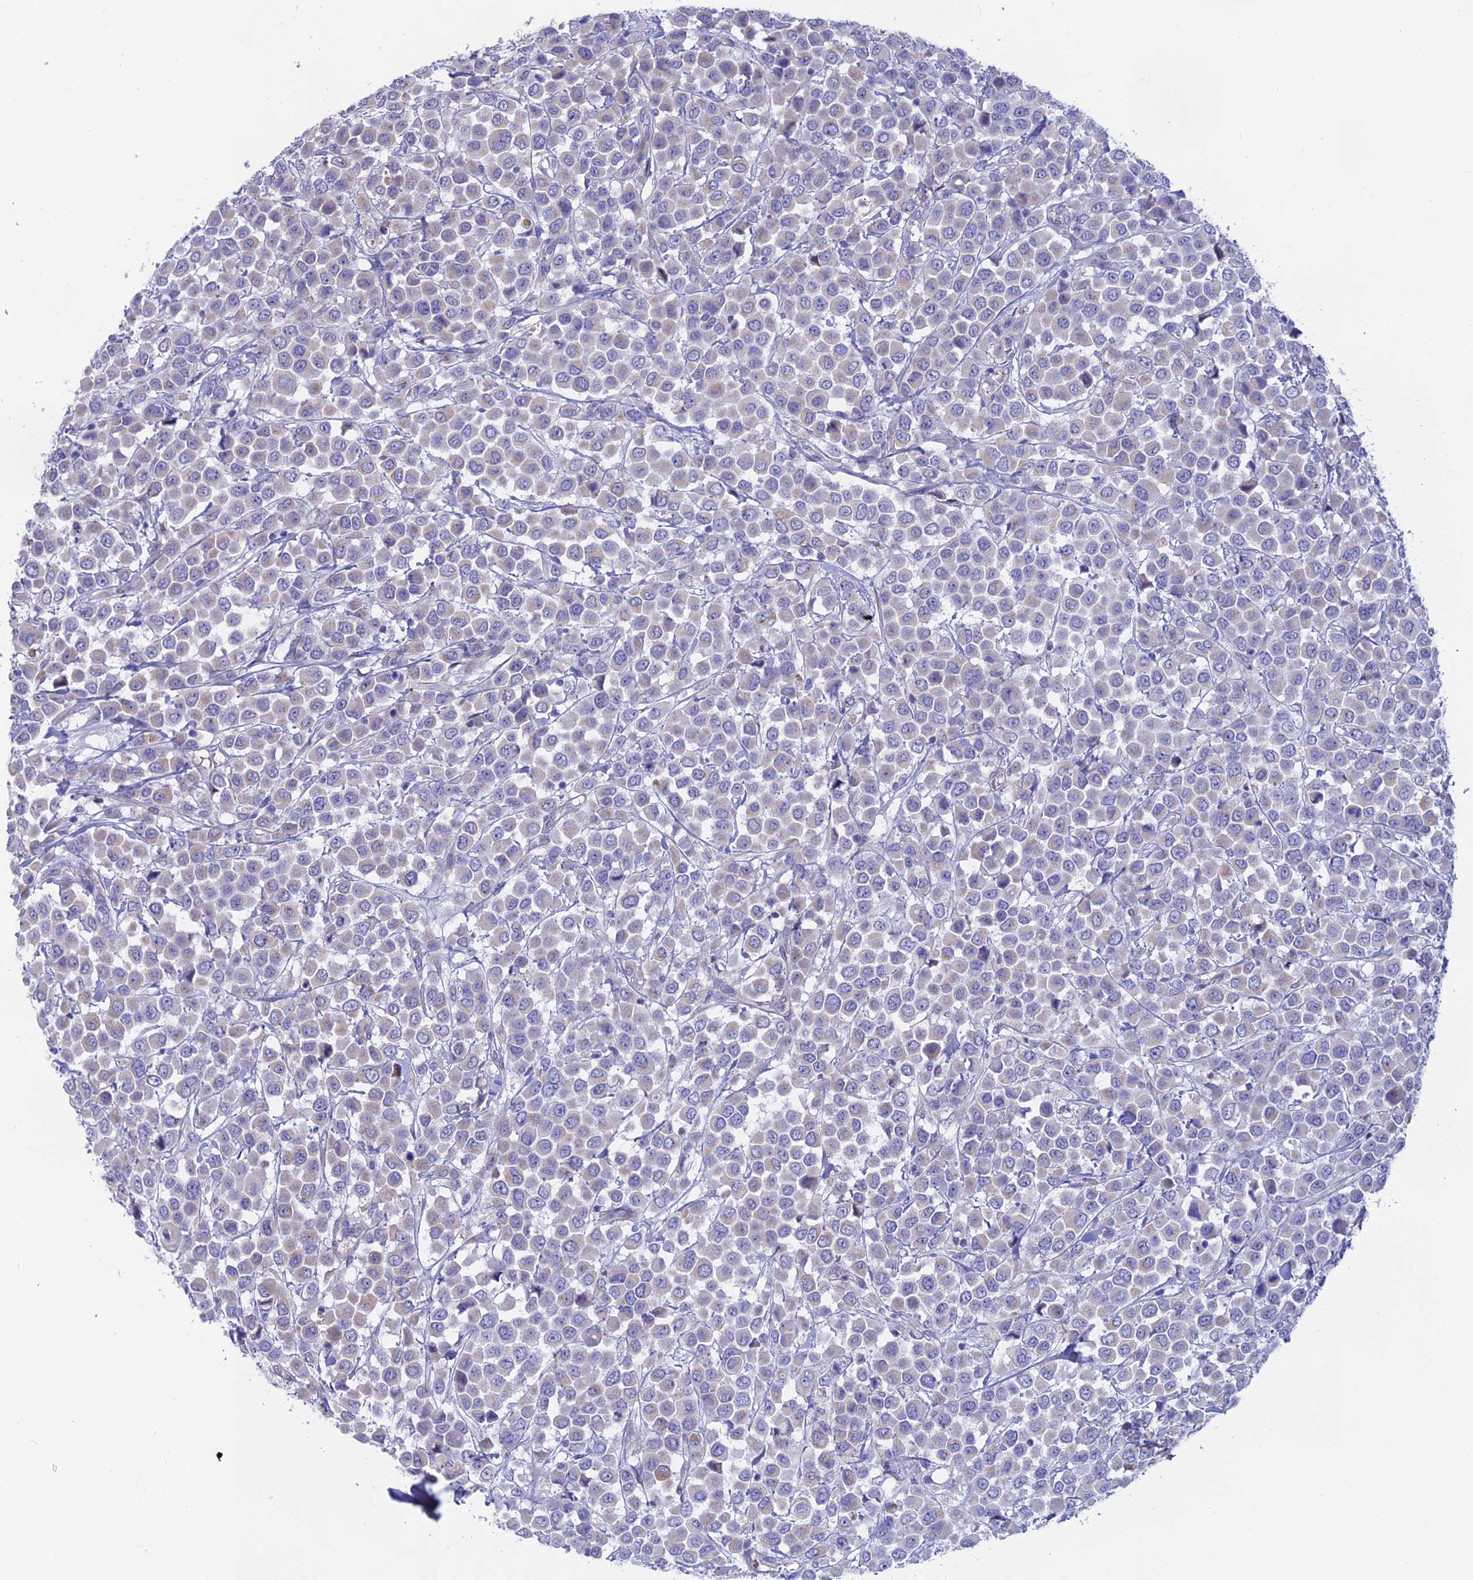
{"staining": {"intensity": "negative", "quantity": "none", "location": "none"}, "tissue": "breast cancer", "cell_type": "Tumor cells", "image_type": "cancer", "snomed": [{"axis": "morphology", "description": "Duct carcinoma"}, {"axis": "topography", "description": "Breast"}], "caption": "Immunohistochemistry of breast cancer (infiltrating ductal carcinoma) displays no staining in tumor cells.", "gene": "GLB1L", "patient": {"sex": "female", "age": 61}}